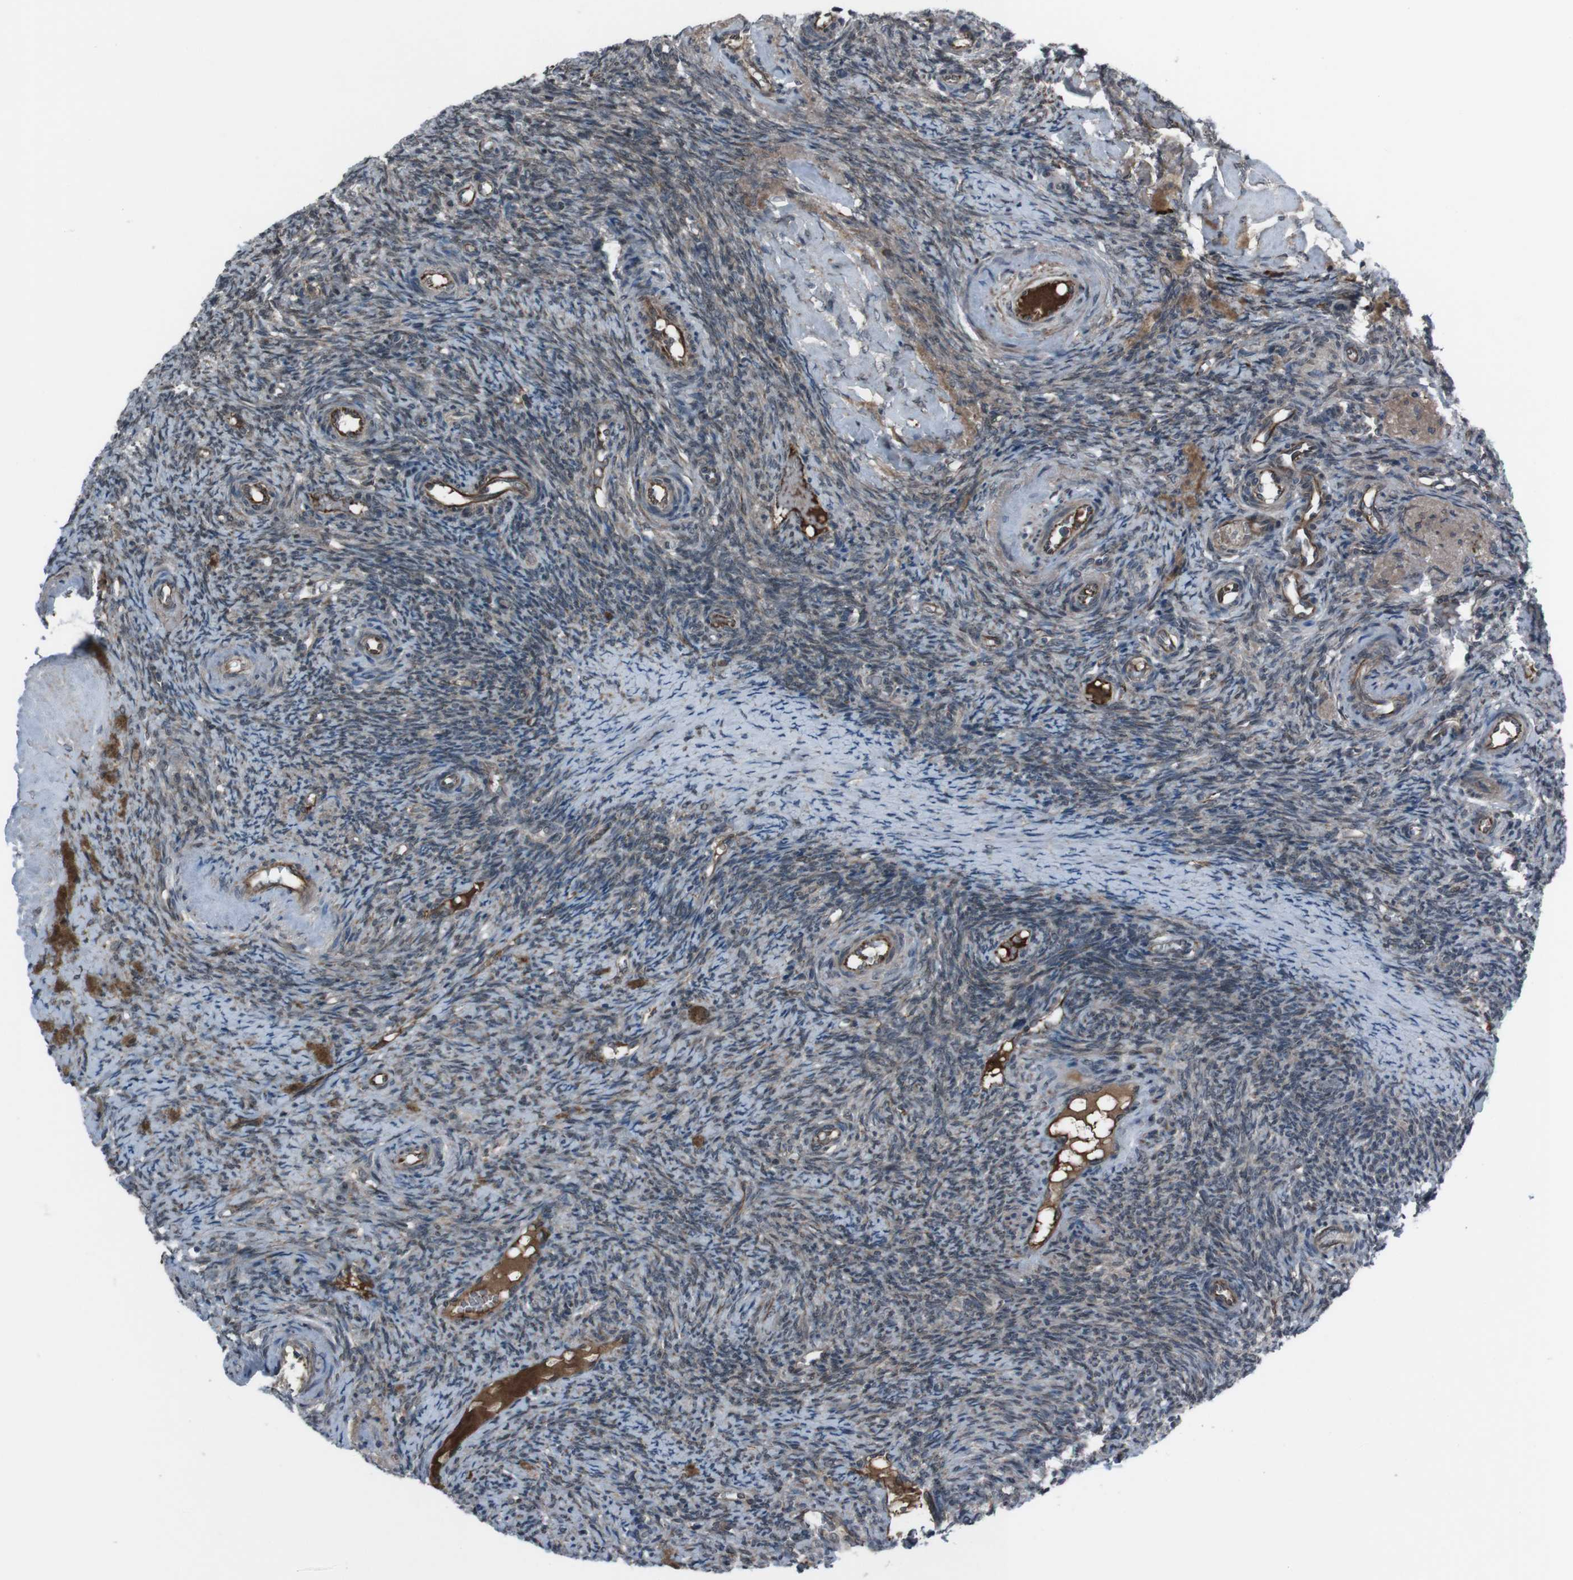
{"staining": {"intensity": "moderate", "quantity": "25%-75%", "location": "cytoplasmic/membranous,nuclear"}, "tissue": "ovary", "cell_type": "Ovarian stroma cells", "image_type": "normal", "snomed": [{"axis": "morphology", "description": "Normal tissue, NOS"}, {"axis": "topography", "description": "Ovary"}], "caption": "A micrograph of ovary stained for a protein displays moderate cytoplasmic/membranous,nuclear brown staining in ovarian stroma cells.", "gene": "SS18L1", "patient": {"sex": "female", "age": 41}}